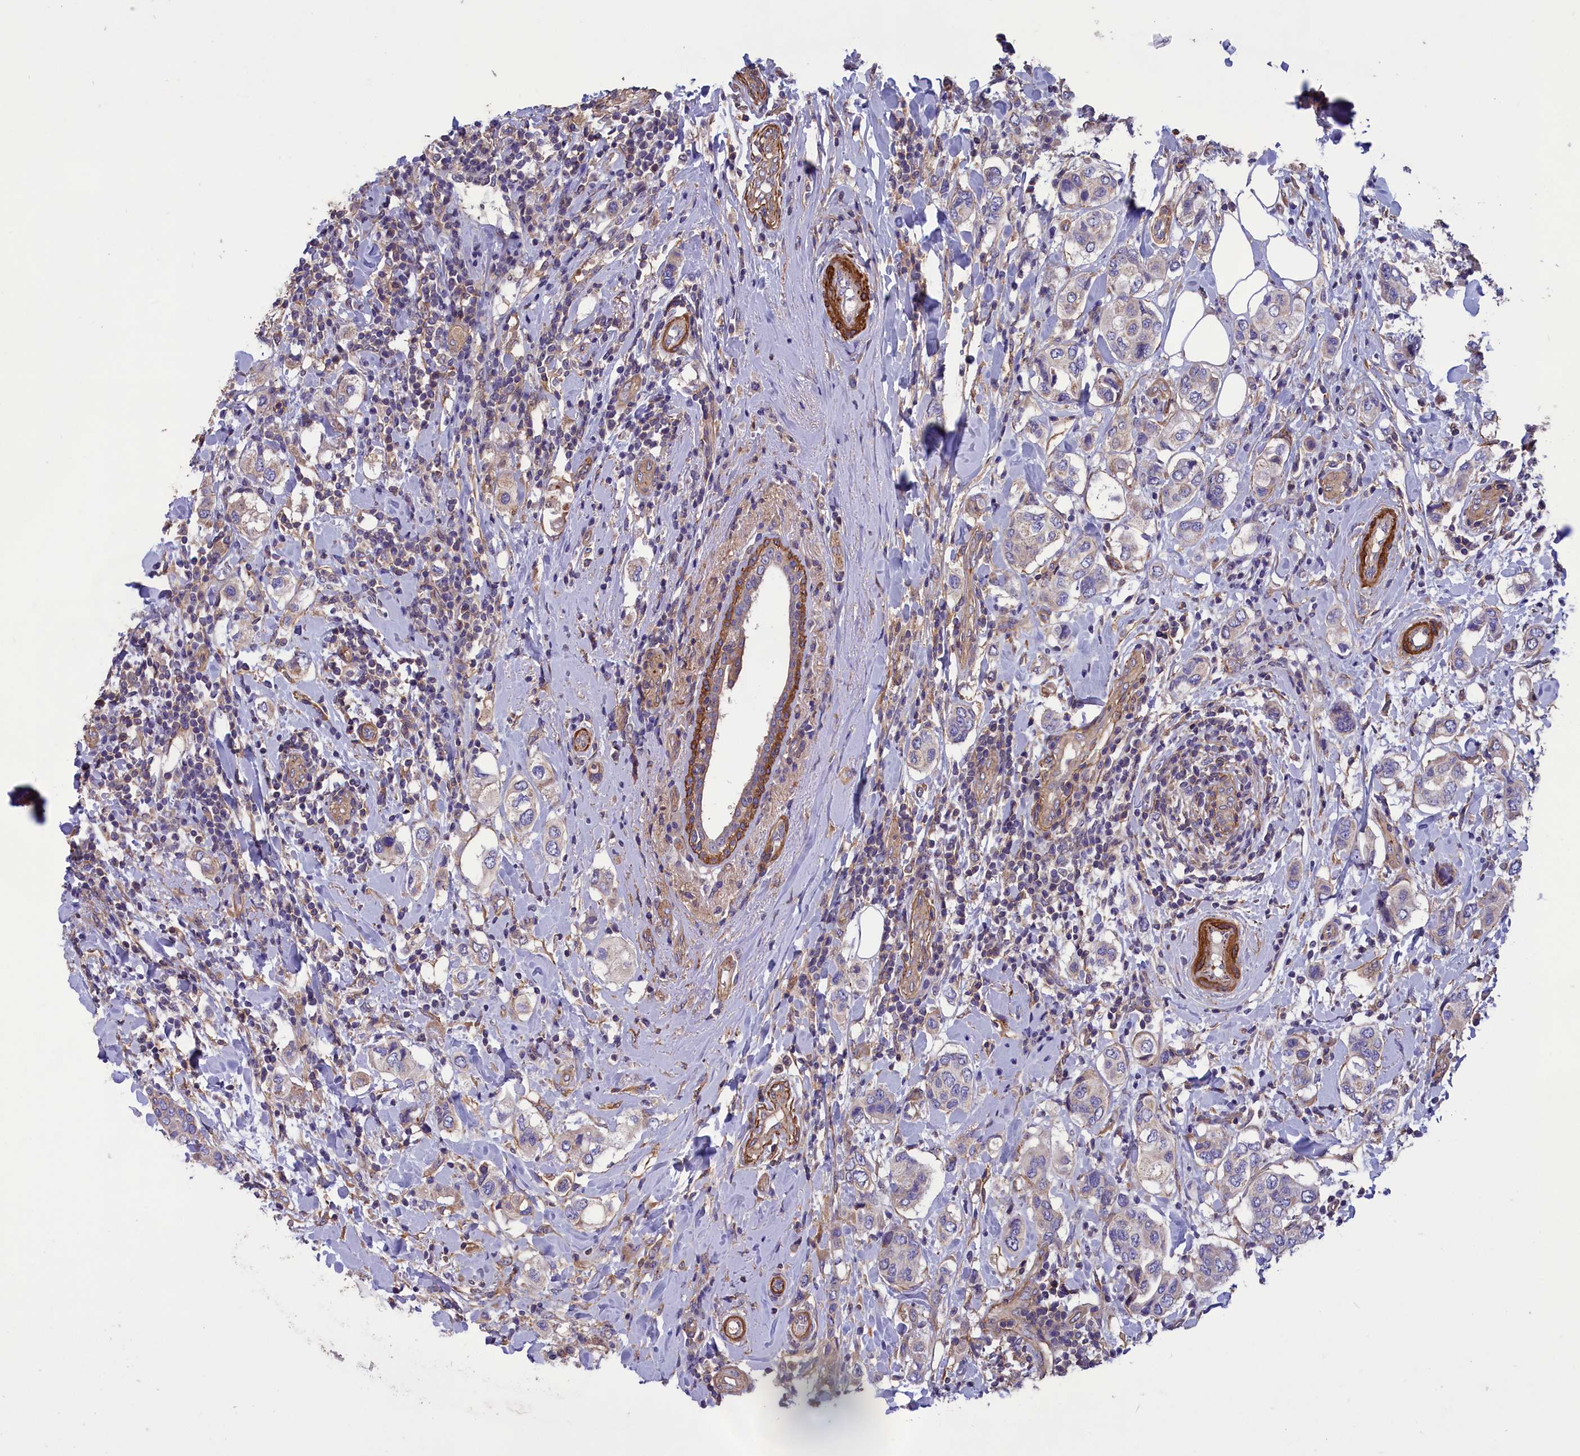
{"staining": {"intensity": "moderate", "quantity": "<25%", "location": "cytoplasmic/membranous"}, "tissue": "breast cancer", "cell_type": "Tumor cells", "image_type": "cancer", "snomed": [{"axis": "morphology", "description": "Lobular carcinoma"}, {"axis": "topography", "description": "Breast"}], "caption": "A photomicrograph of breast cancer stained for a protein displays moderate cytoplasmic/membranous brown staining in tumor cells.", "gene": "AMDHD2", "patient": {"sex": "female", "age": 51}}